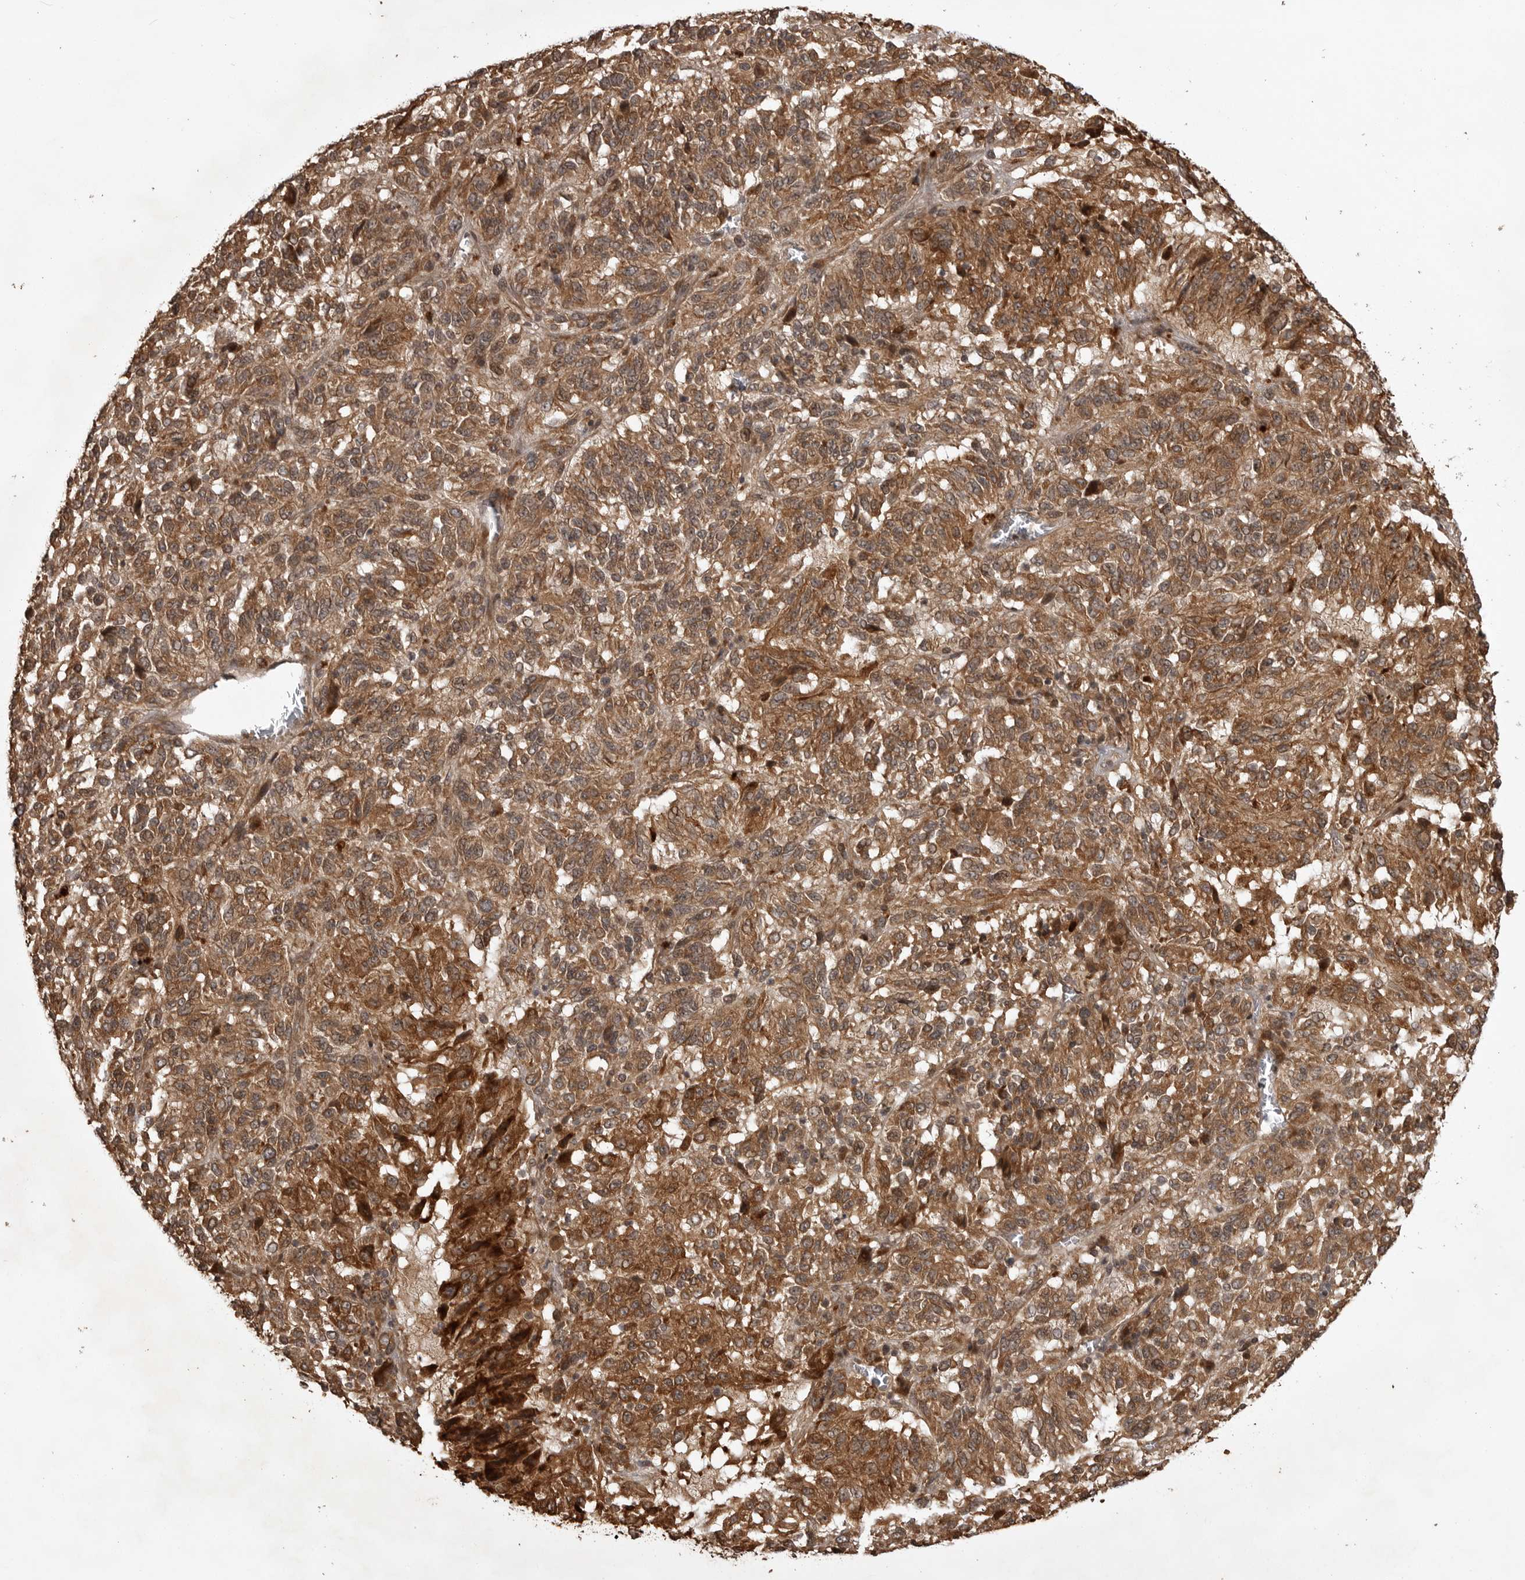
{"staining": {"intensity": "moderate", "quantity": ">75%", "location": "cytoplasmic/membranous"}, "tissue": "melanoma", "cell_type": "Tumor cells", "image_type": "cancer", "snomed": [{"axis": "morphology", "description": "Malignant melanoma, Metastatic site"}, {"axis": "topography", "description": "Lung"}], "caption": "Tumor cells demonstrate medium levels of moderate cytoplasmic/membranous expression in about >75% of cells in malignant melanoma (metastatic site).", "gene": "AKAP7", "patient": {"sex": "male", "age": 64}}